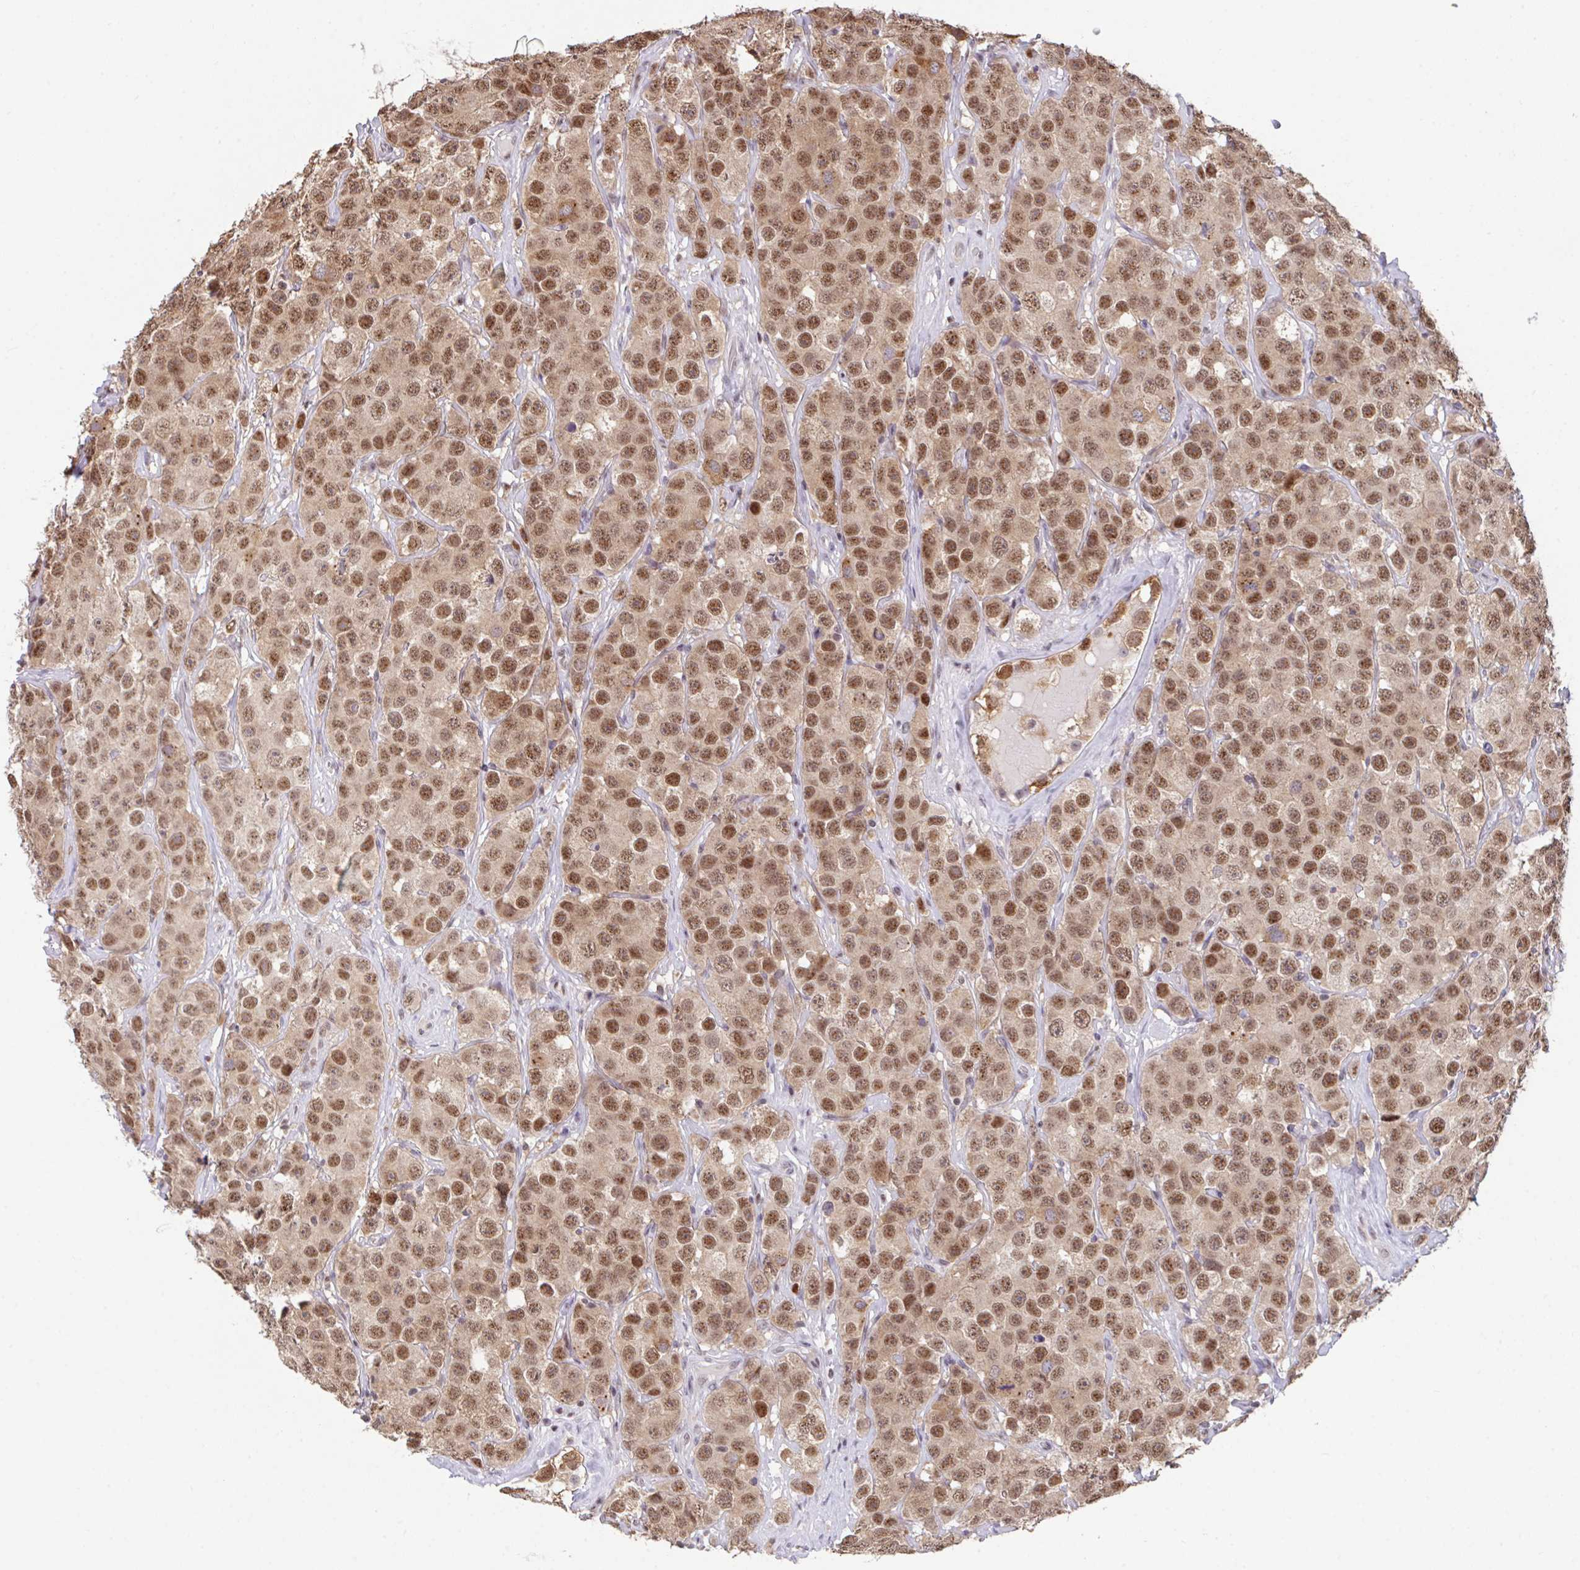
{"staining": {"intensity": "moderate", "quantity": ">75%", "location": "nuclear"}, "tissue": "testis cancer", "cell_type": "Tumor cells", "image_type": "cancer", "snomed": [{"axis": "morphology", "description": "Seminoma, NOS"}, {"axis": "topography", "description": "Testis"}], "caption": "This is an image of immunohistochemistry staining of testis cancer, which shows moderate staining in the nuclear of tumor cells.", "gene": "OR6K3", "patient": {"sex": "male", "age": 28}}